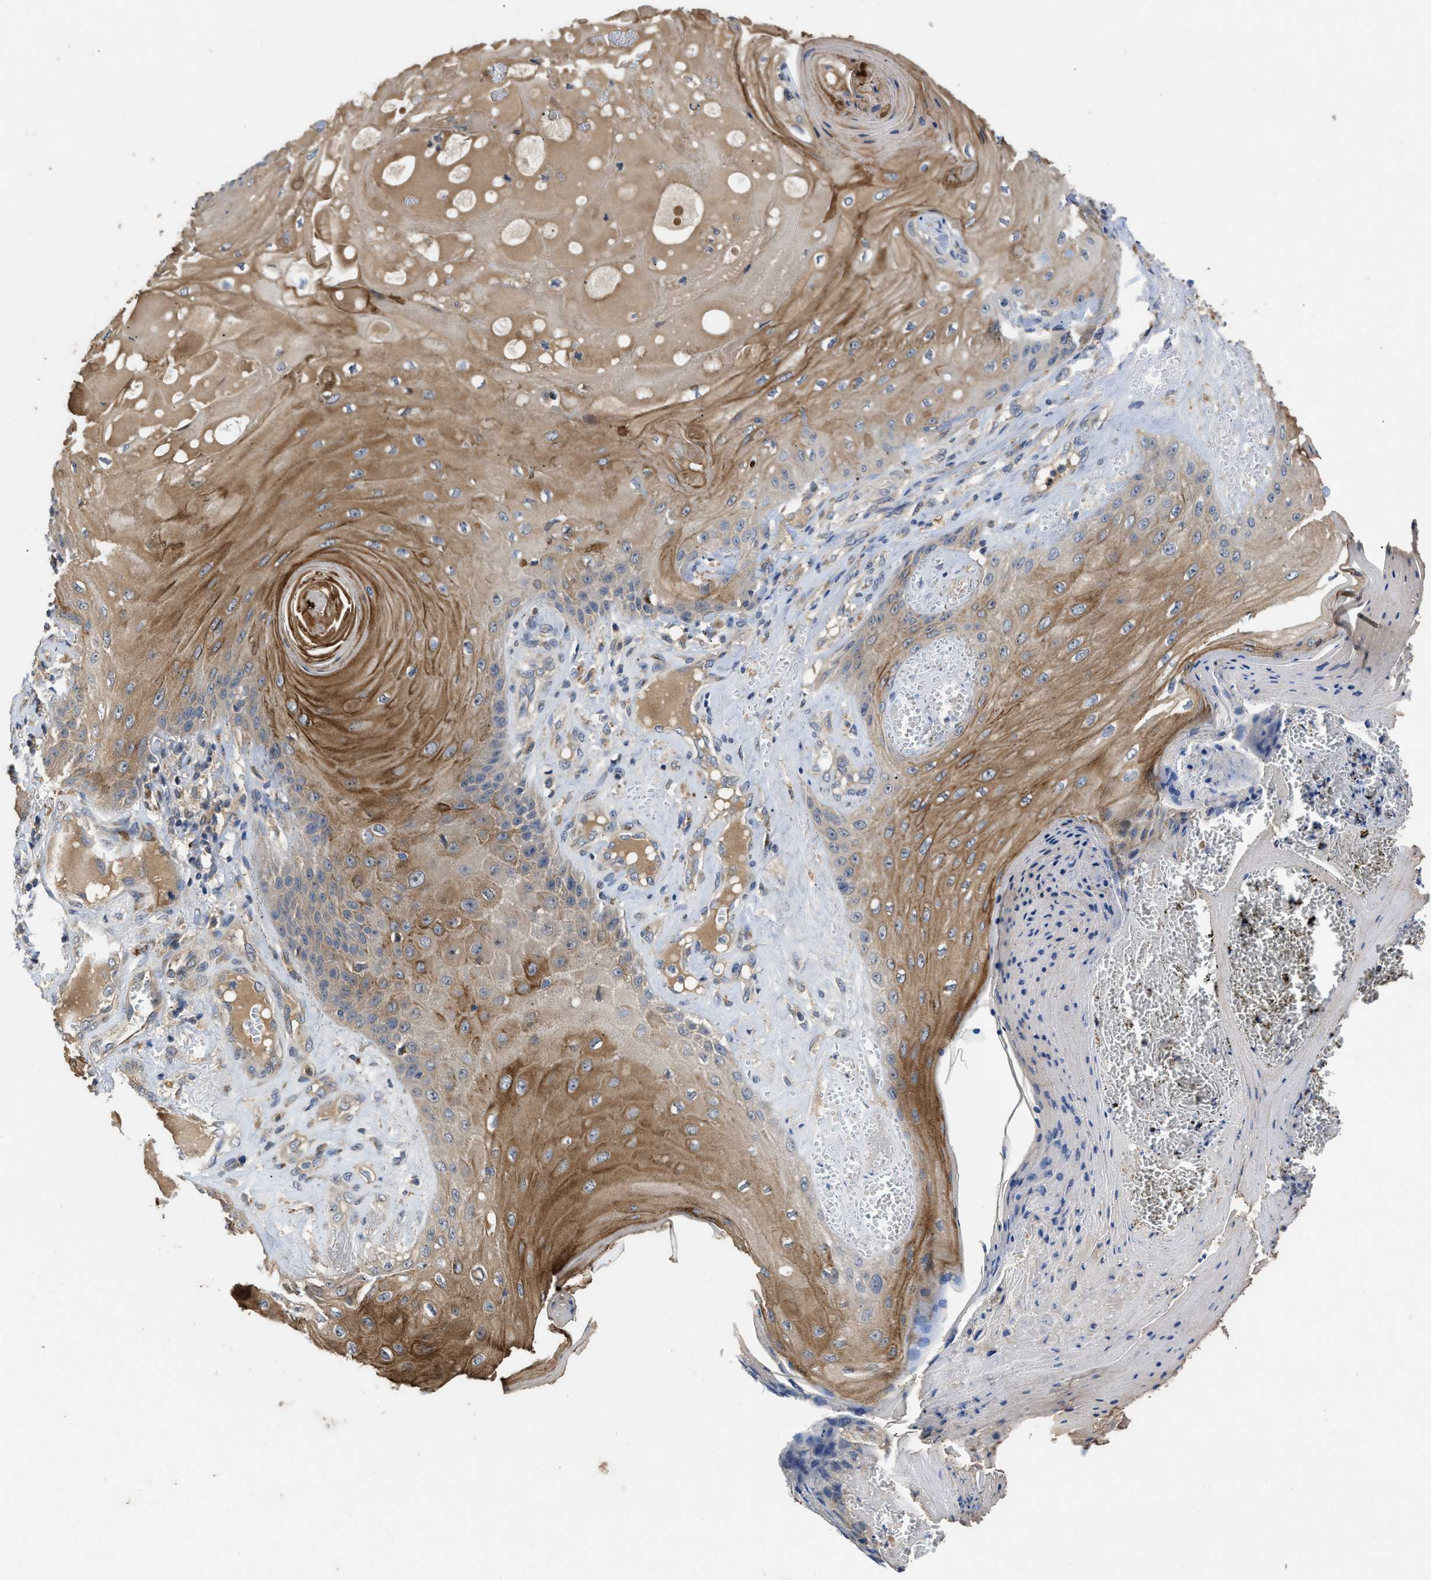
{"staining": {"intensity": "moderate", "quantity": ">75%", "location": "cytoplasmic/membranous"}, "tissue": "skin cancer", "cell_type": "Tumor cells", "image_type": "cancer", "snomed": [{"axis": "morphology", "description": "Squamous cell carcinoma, NOS"}, {"axis": "topography", "description": "Skin"}], "caption": "Immunohistochemistry of human skin cancer (squamous cell carcinoma) shows medium levels of moderate cytoplasmic/membranous staining in about >75% of tumor cells.", "gene": "SIK2", "patient": {"sex": "male", "age": 74}}